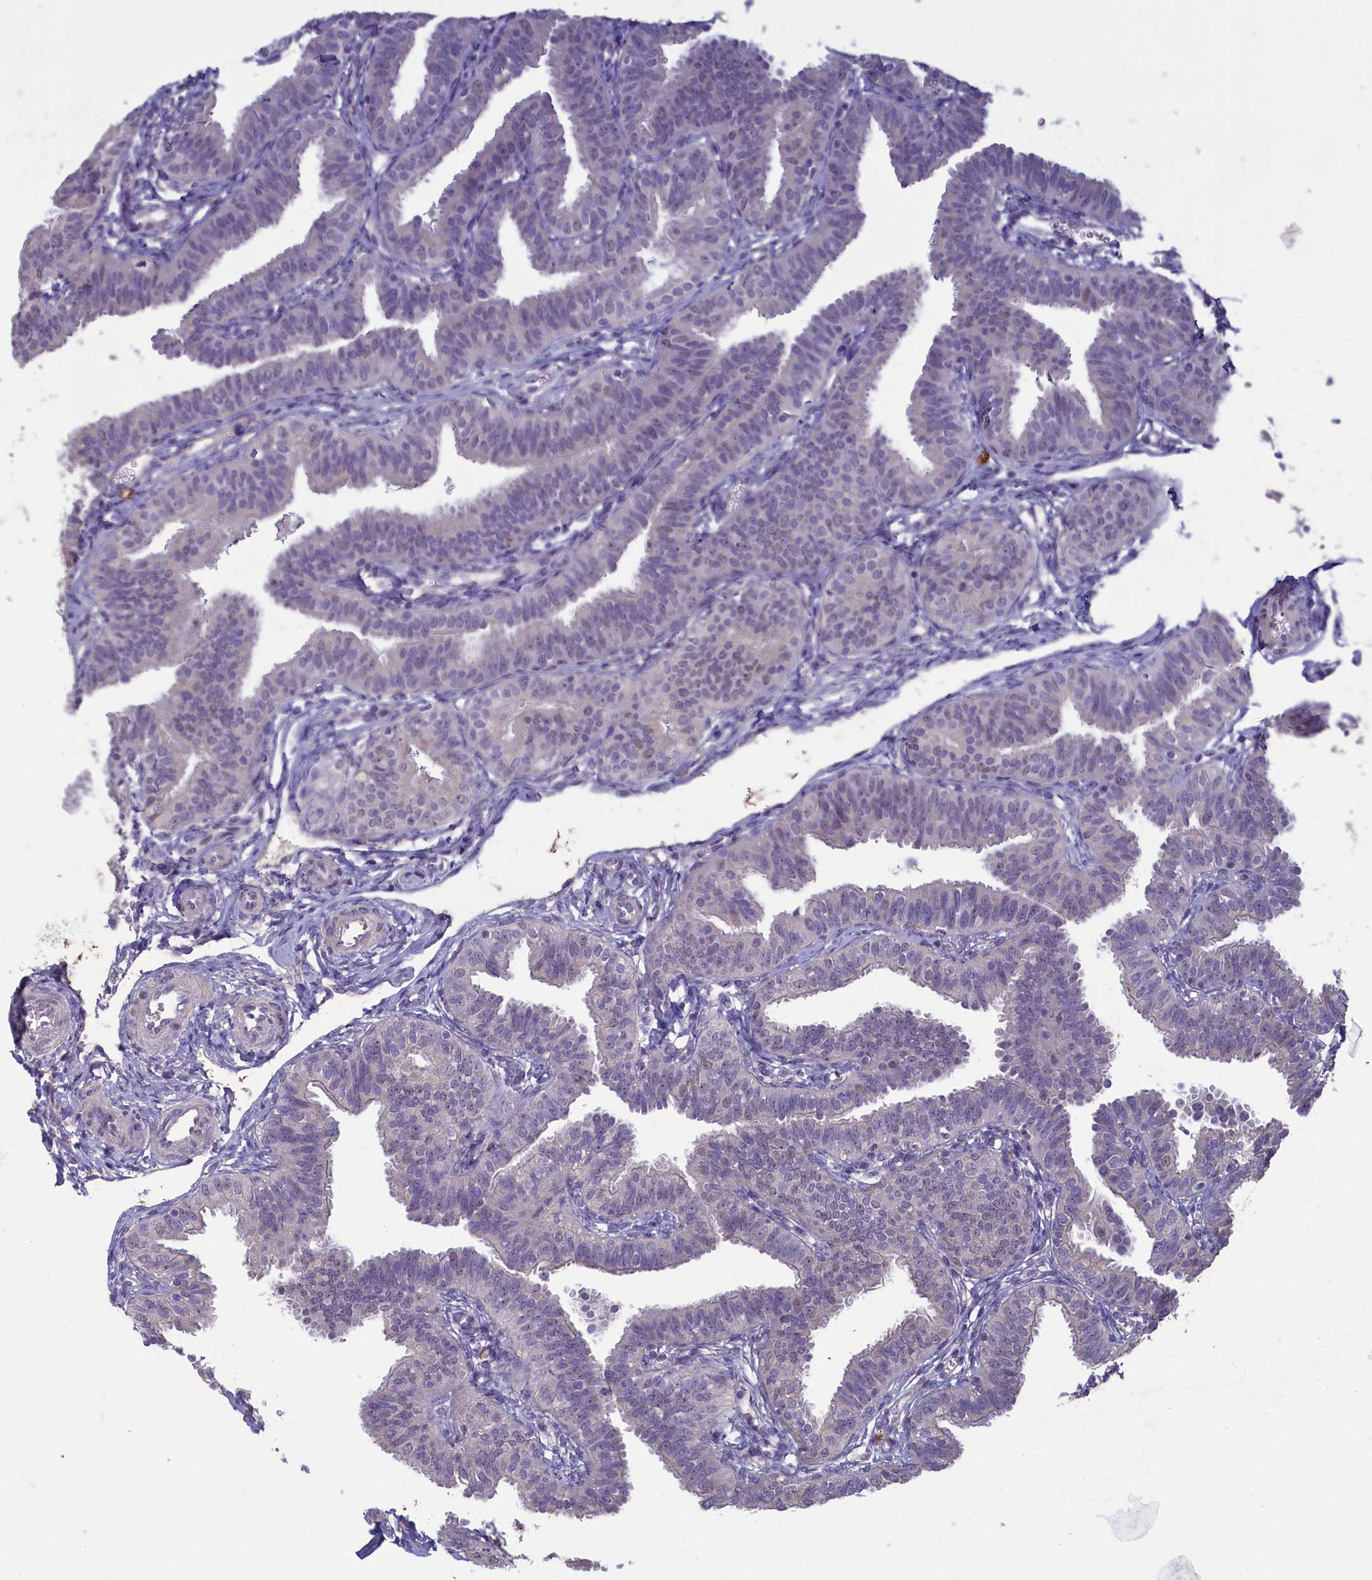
{"staining": {"intensity": "negative", "quantity": "none", "location": "none"}, "tissue": "fallopian tube", "cell_type": "Glandular cells", "image_type": "normal", "snomed": [{"axis": "morphology", "description": "Normal tissue, NOS"}, {"axis": "topography", "description": "Fallopian tube"}], "caption": "Image shows no protein positivity in glandular cells of benign fallopian tube.", "gene": "ATF7IP2", "patient": {"sex": "female", "age": 35}}